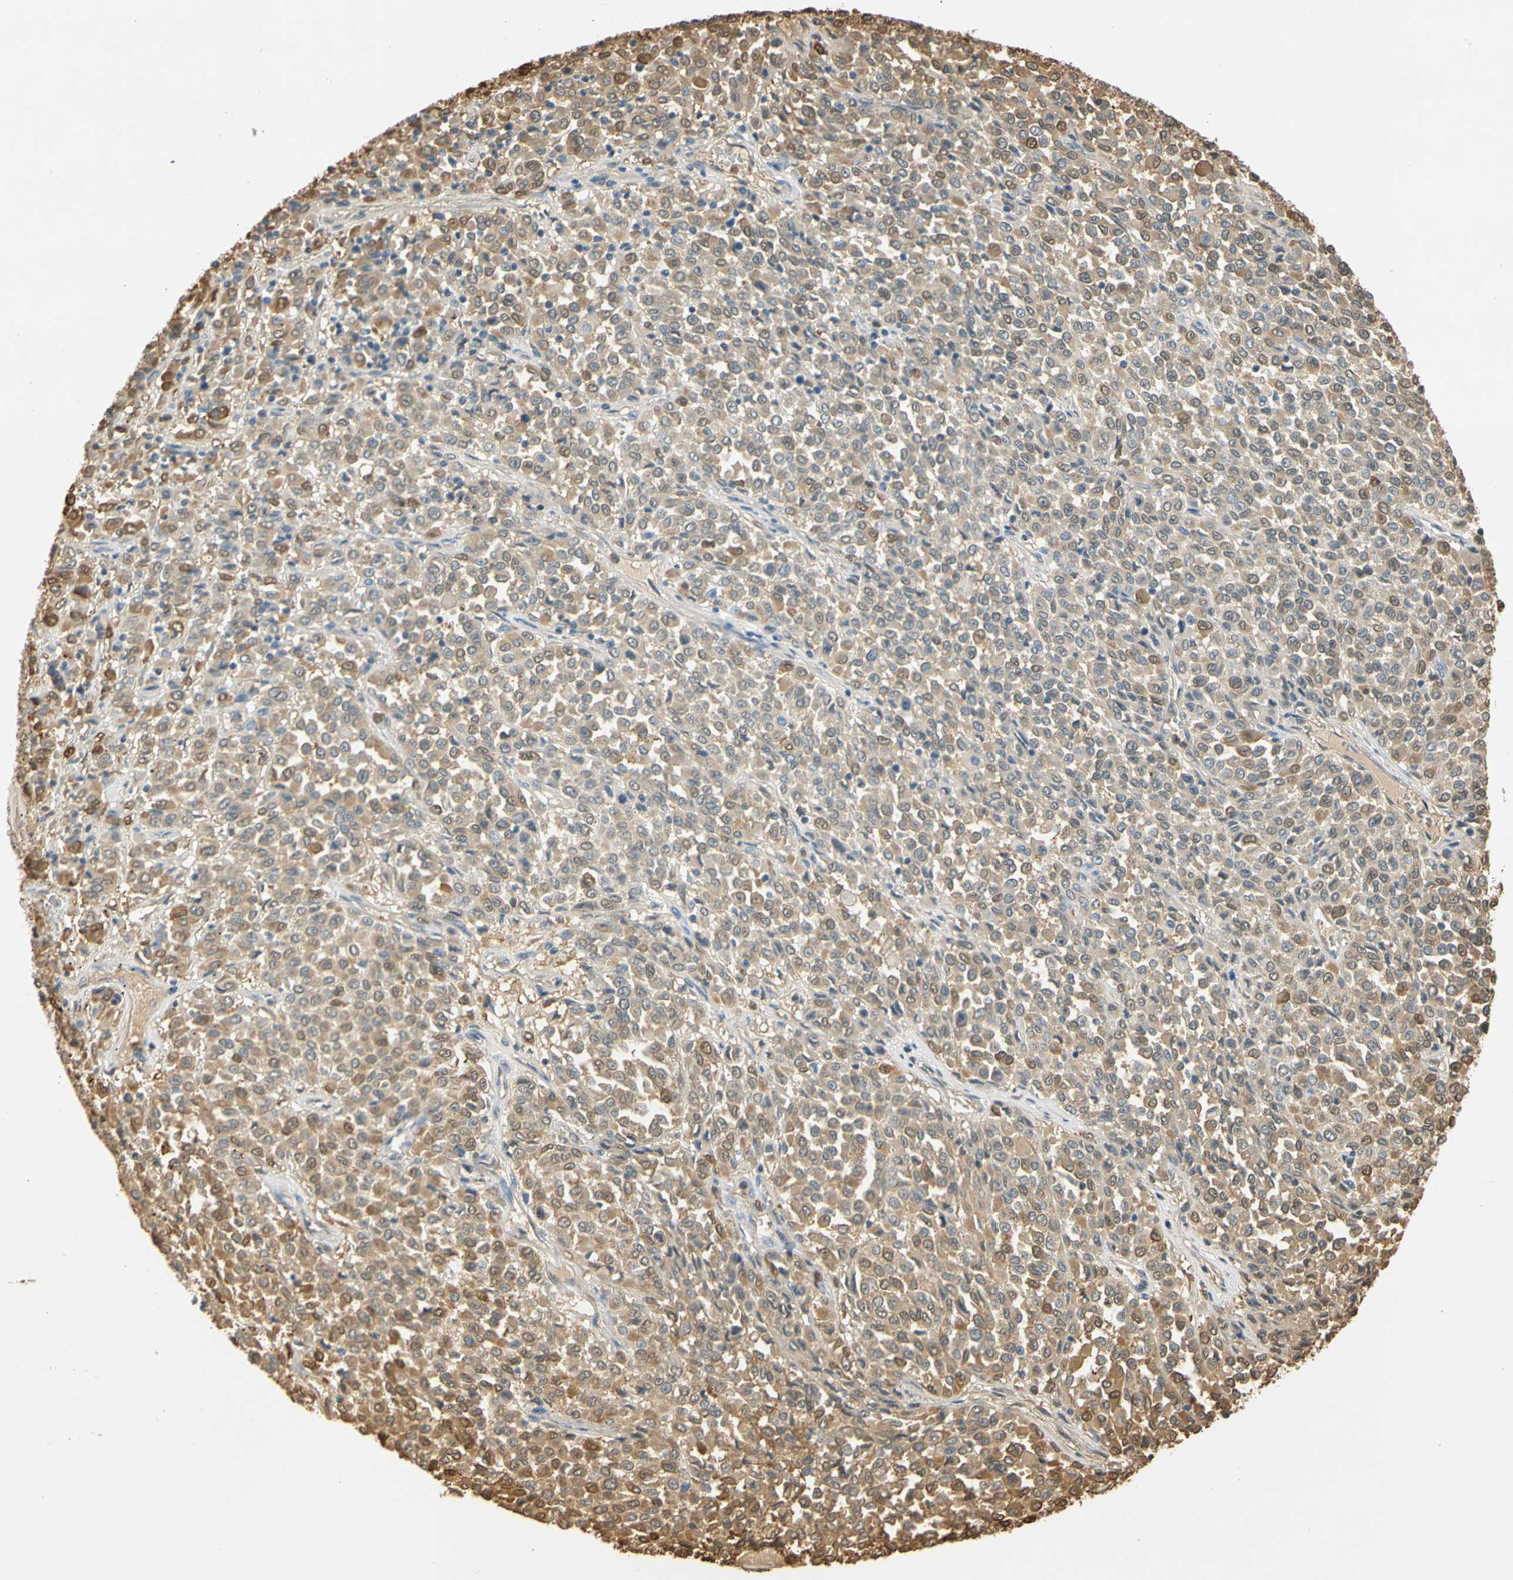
{"staining": {"intensity": "weak", "quantity": ">75%", "location": "cytoplasmic/membranous"}, "tissue": "melanoma", "cell_type": "Tumor cells", "image_type": "cancer", "snomed": [{"axis": "morphology", "description": "Malignant melanoma, Metastatic site"}, {"axis": "topography", "description": "Pancreas"}], "caption": "Immunohistochemical staining of human melanoma demonstrates weak cytoplasmic/membranous protein staining in approximately >75% of tumor cells.", "gene": "S100A6", "patient": {"sex": "female", "age": 30}}